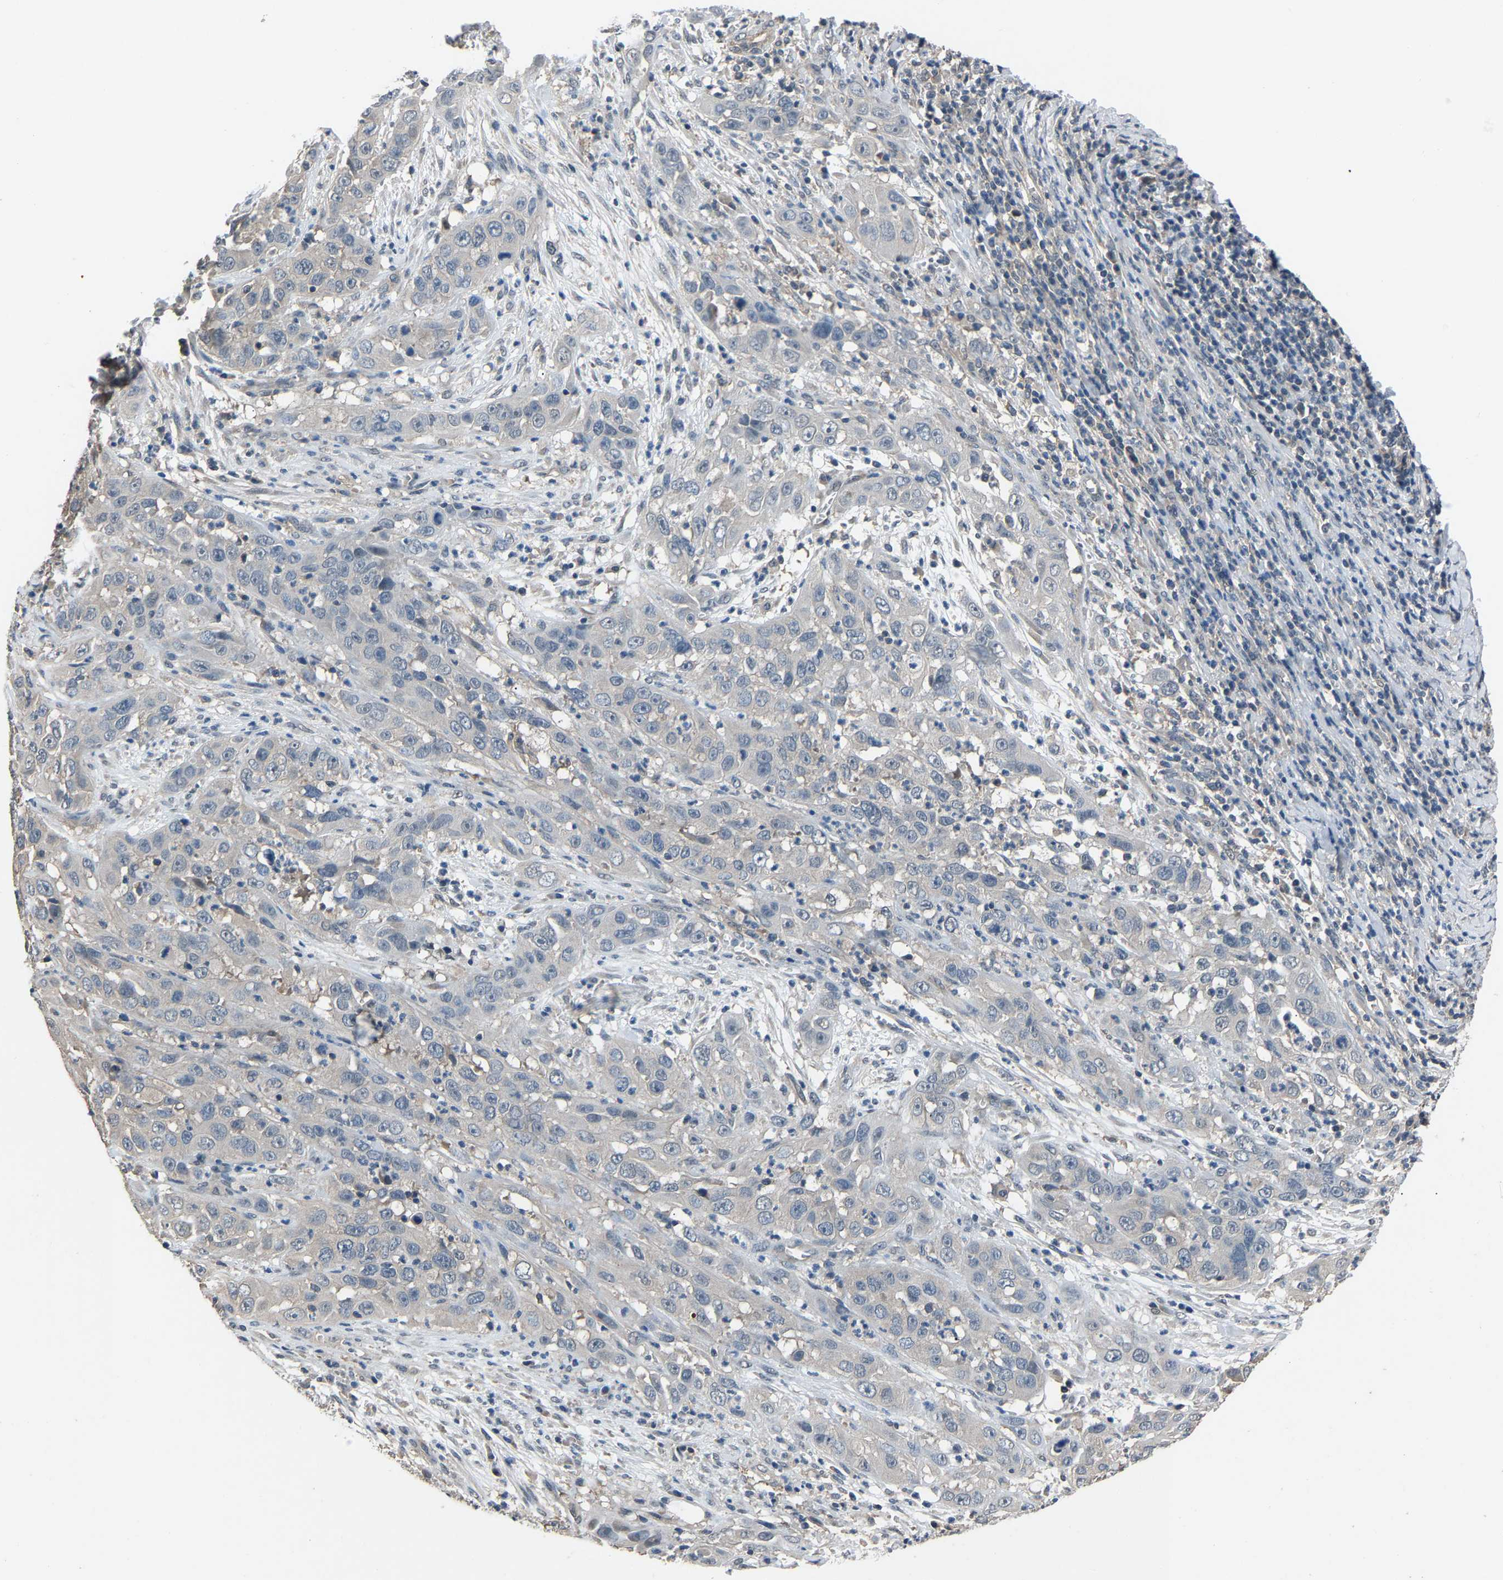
{"staining": {"intensity": "negative", "quantity": "none", "location": "none"}, "tissue": "cervical cancer", "cell_type": "Tumor cells", "image_type": "cancer", "snomed": [{"axis": "morphology", "description": "Squamous cell carcinoma, NOS"}, {"axis": "topography", "description": "Cervix"}], "caption": "Protein analysis of cervical squamous cell carcinoma reveals no significant staining in tumor cells.", "gene": "ABCC9", "patient": {"sex": "female", "age": 32}}